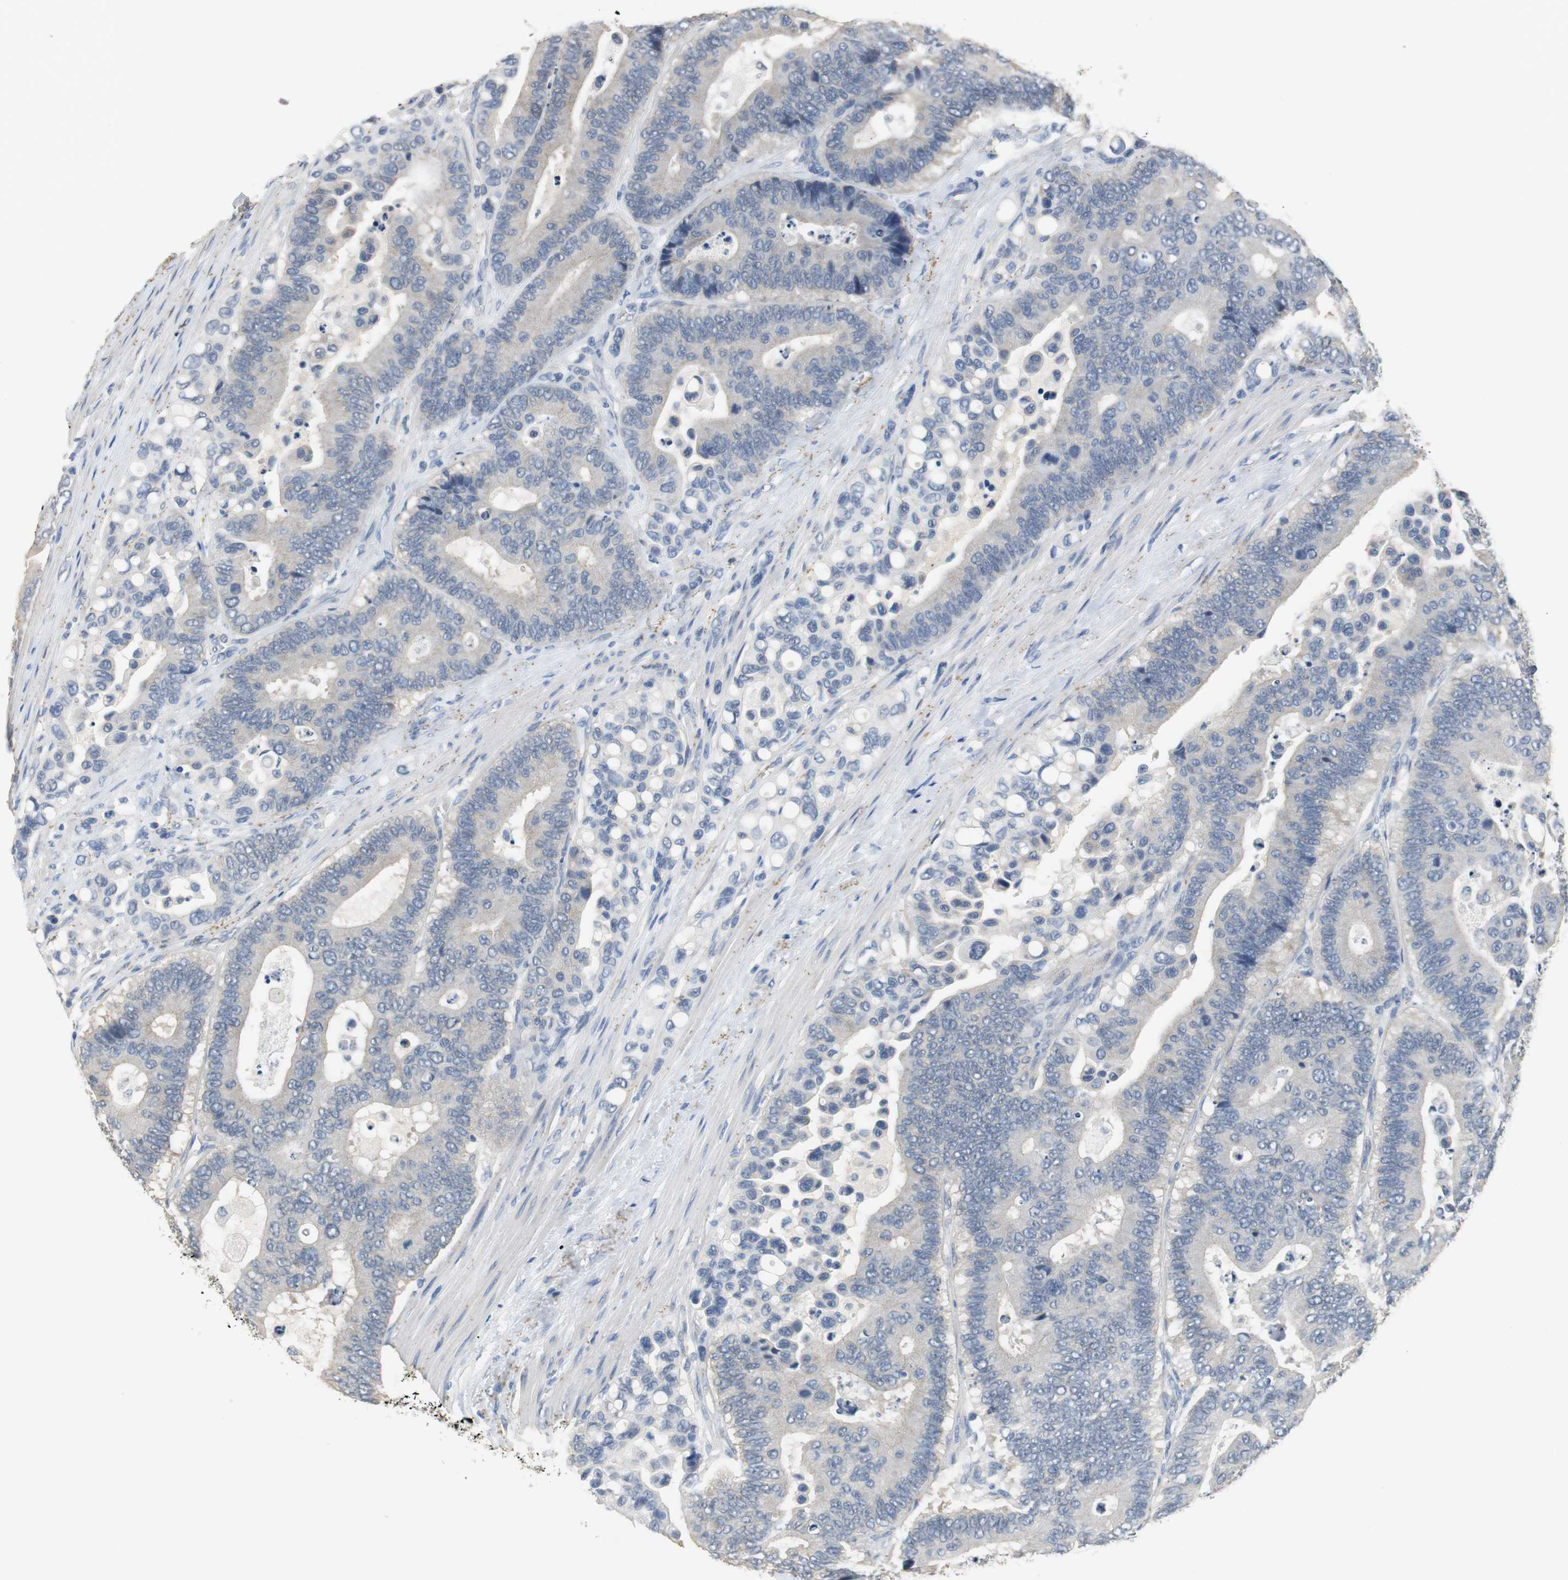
{"staining": {"intensity": "negative", "quantity": "none", "location": "none"}, "tissue": "colorectal cancer", "cell_type": "Tumor cells", "image_type": "cancer", "snomed": [{"axis": "morphology", "description": "Normal tissue, NOS"}, {"axis": "morphology", "description": "Adenocarcinoma, NOS"}, {"axis": "topography", "description": "Colon"}], "caption": "An image of human colorectal cancer (adenocarcinoma) is negative for staining in tumor cells.", "gene": "MUC7", "patient": {"sex": "male", "age": 82}}